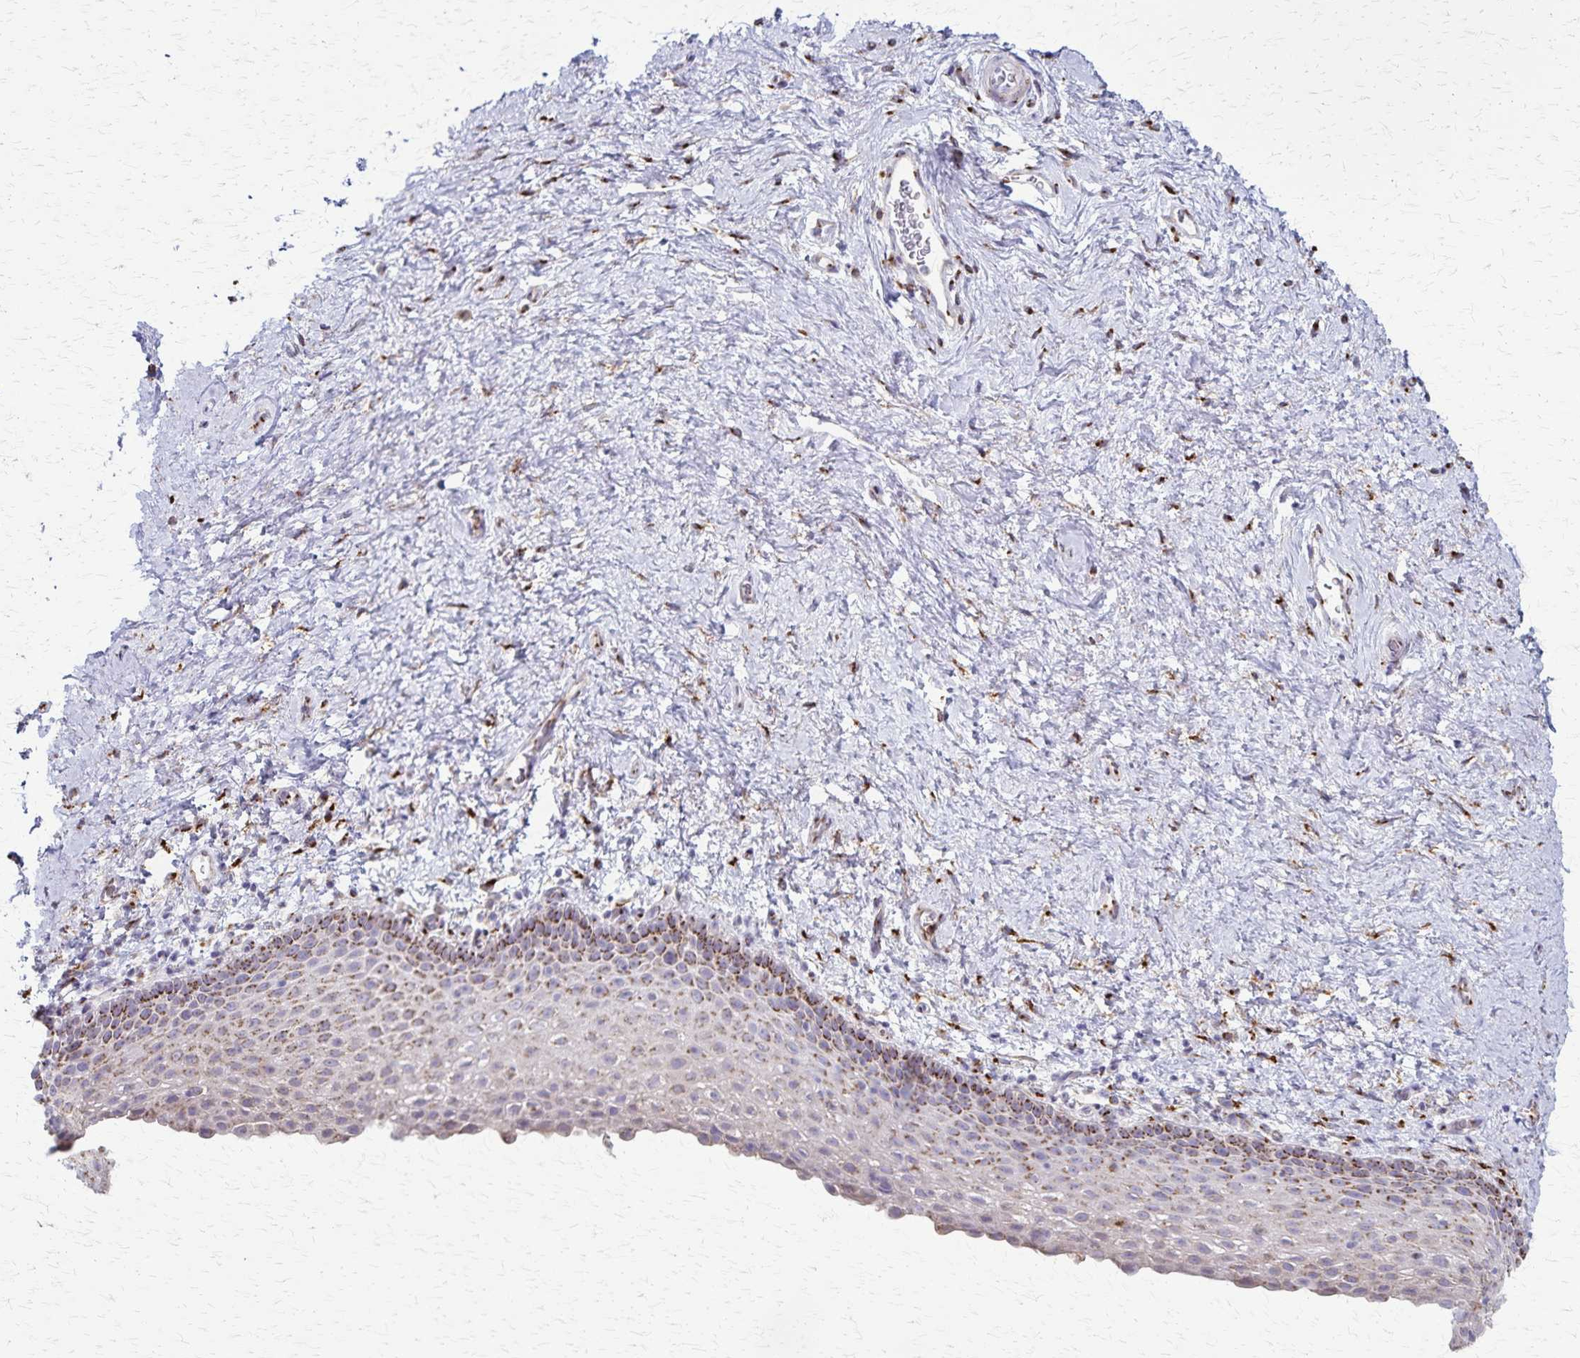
{"staining": {"intensity": "moderate", "quantity": "25%-75%", "location": "cytoplasmic/membranous"}, "tissue": "vagina", "cell_type": "Squamous epithelial cells", "image_type": "normal", "snomed": [{"axis": "morphology", "description": "Normal tissue, NOS"}, {"axis": "topography", "description": "Vagina"}], "caption": "An IHC photomicrograph of unremarkable tissue is shown. Protein staining in brown labels moderate cytoplasmic/membranous positivity in vagina within squamous epithelial cells. The protein is stained brown, and the nuclei are stained in blue (DAB IHC with brightfield microscopy, high magnification).", "gene": "MCFD2", "patient": {"sex": "female", "age": 61}}